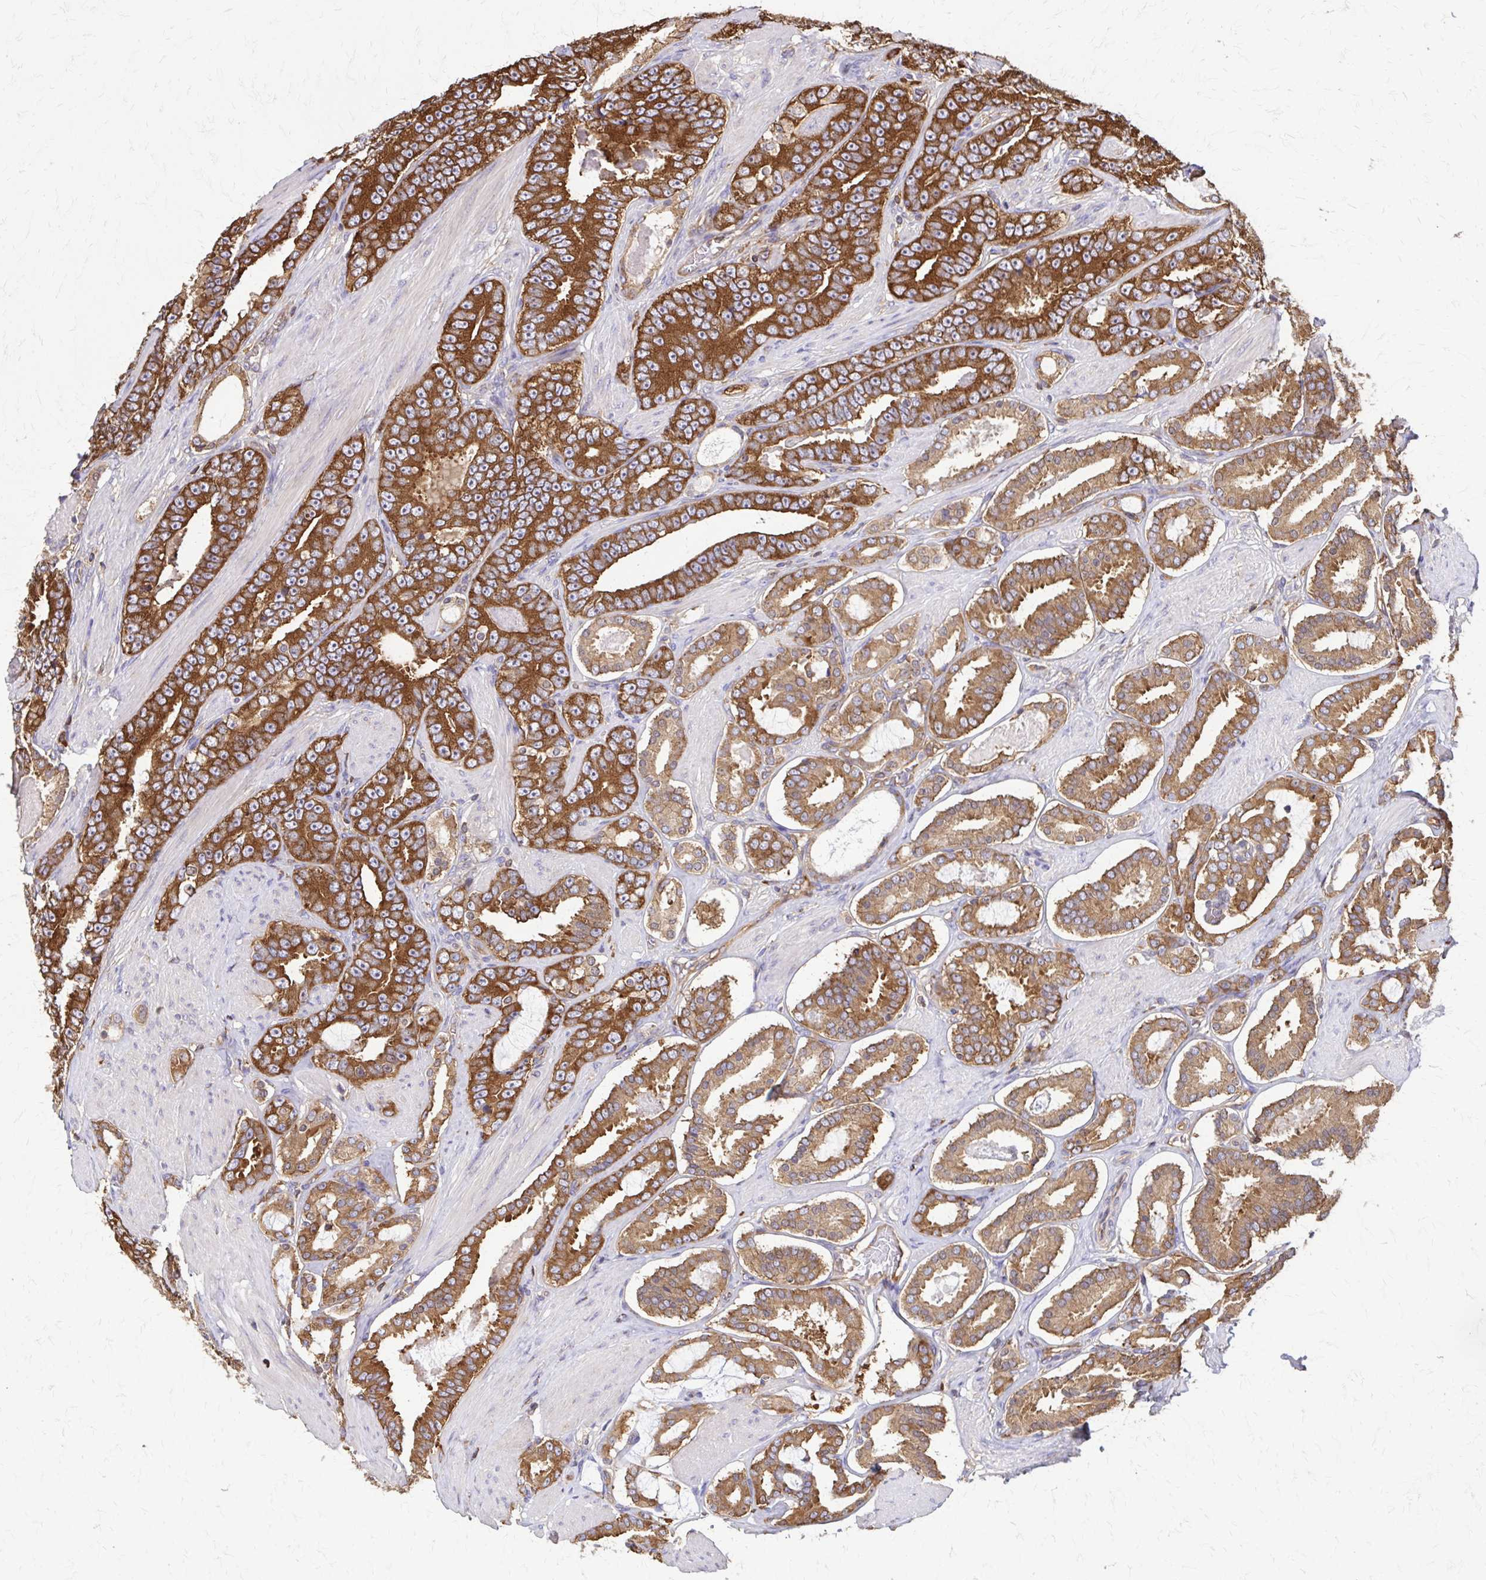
{"staining": {"intensity": "strong", "quantity": ">75%", "location": "cytoplasmic/membranous"}, "tissue": "prostate cancer", "cell_type": "Tumor cells", "image_type": "cancer", "snomed": [{"axis": "morphology", "description": "Adenocarcinoma, High grade"}, {"axis": "topography", "description": "Prostate"}], "caption": "Immunohistochemistry of human high-grade adenocarcinoma (prostate) demonstrates high levels of strong cytoplasmic/membranous expression in approximately >75% of tumor cells. The protein of interest is stained brown, and the nuclei are stained in blue (DAB IHC with brightfield microscopy, high magnification).", "gene": "EEF2", "patient": {"sex": "male", "age": 63}}